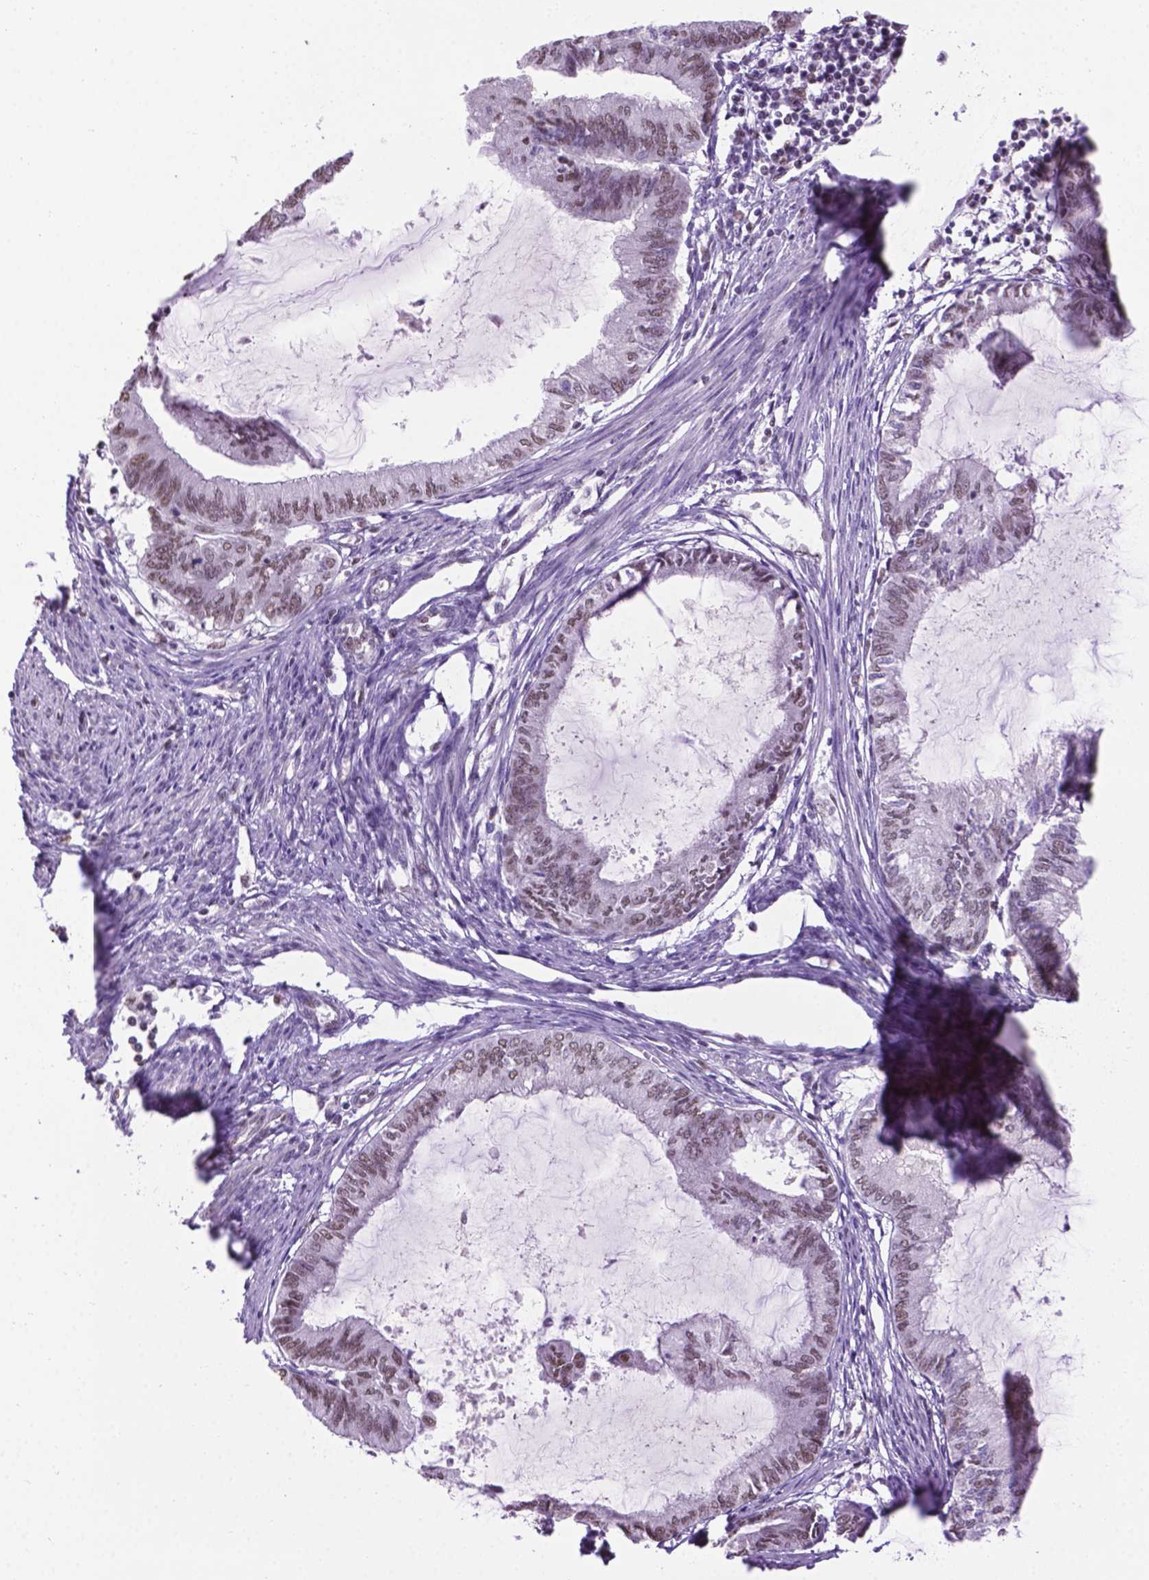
{"staining": {"intensity": "weak", "quantity": ">75%", "location": "nuclear"}, "tissue": "endometrial cancer", "cell_type": "Tumor cells", "image_type": "cancer", "snomed": [{"axis": "morphology", "description": "Adenocarcinoma, NOS"}, {"axis": "topography", "description": "Endometrium"}], "caption": "Endometrial adenocarcinoma stained with a protein marker shows weak staining in tumor cells.", "gene": "ABI2", "patient": {"sex": "female", "age": 86}}